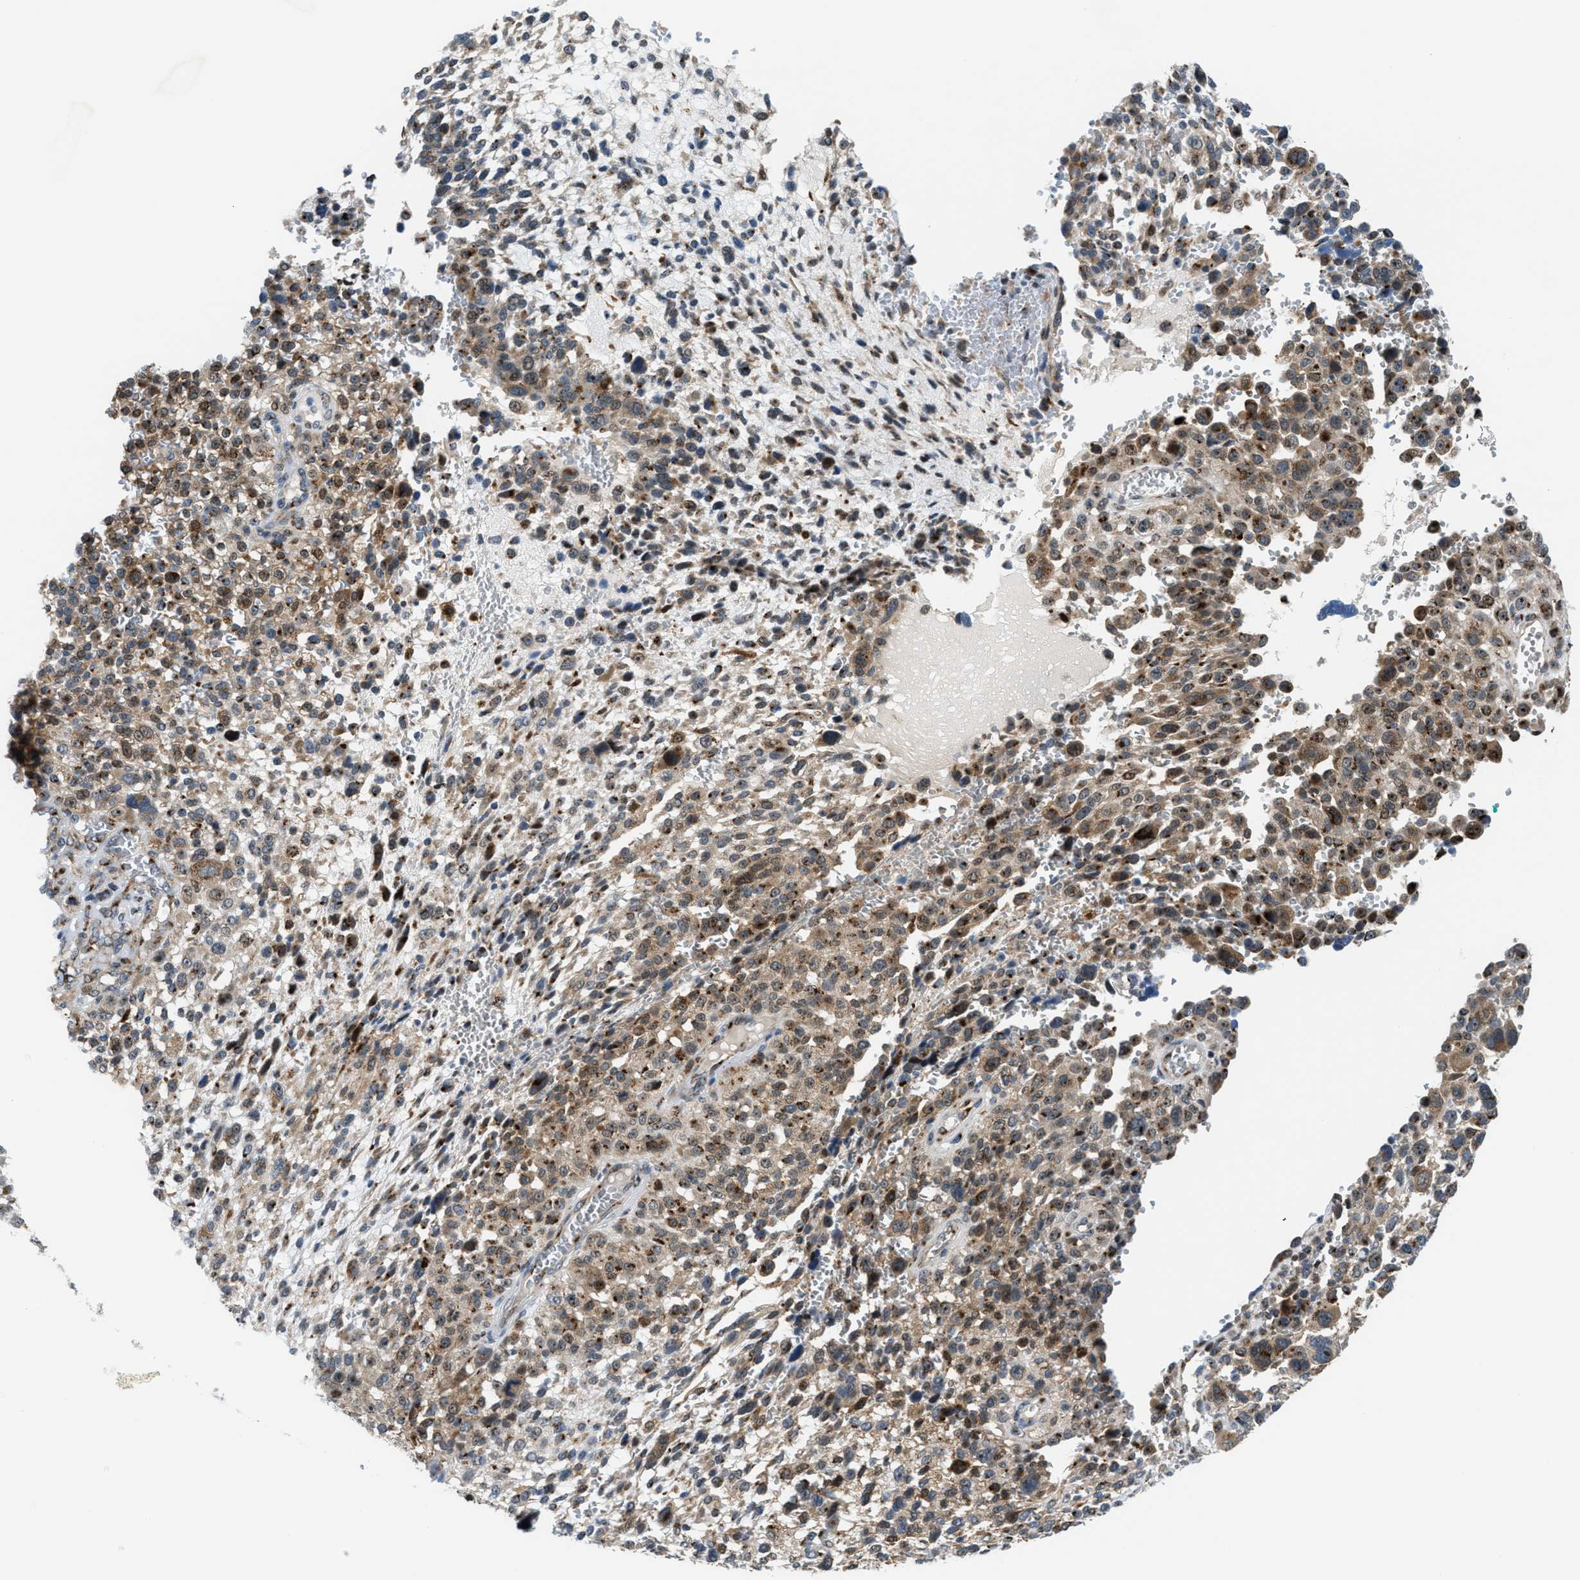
{"staining": {"intensity": "moderate", "quantity": ">75%", "location": "cytoplasmic/membranous"}, "tissue": "melanoma", "cell_type": "Tumor cells", "image_type": "cancer", "snomed": [{"axis": "morphology", "description": "Malignant melanoma, NOS"}, {"axis": "topography", "description": "Skin"}], "caption": "Malignant melanoma tissue displays moderate cytoplasmic/membranous staining in about >75% of tumor cells", "gene": "SLC38A10", "patient": {"sex": "female", "age": 55}}